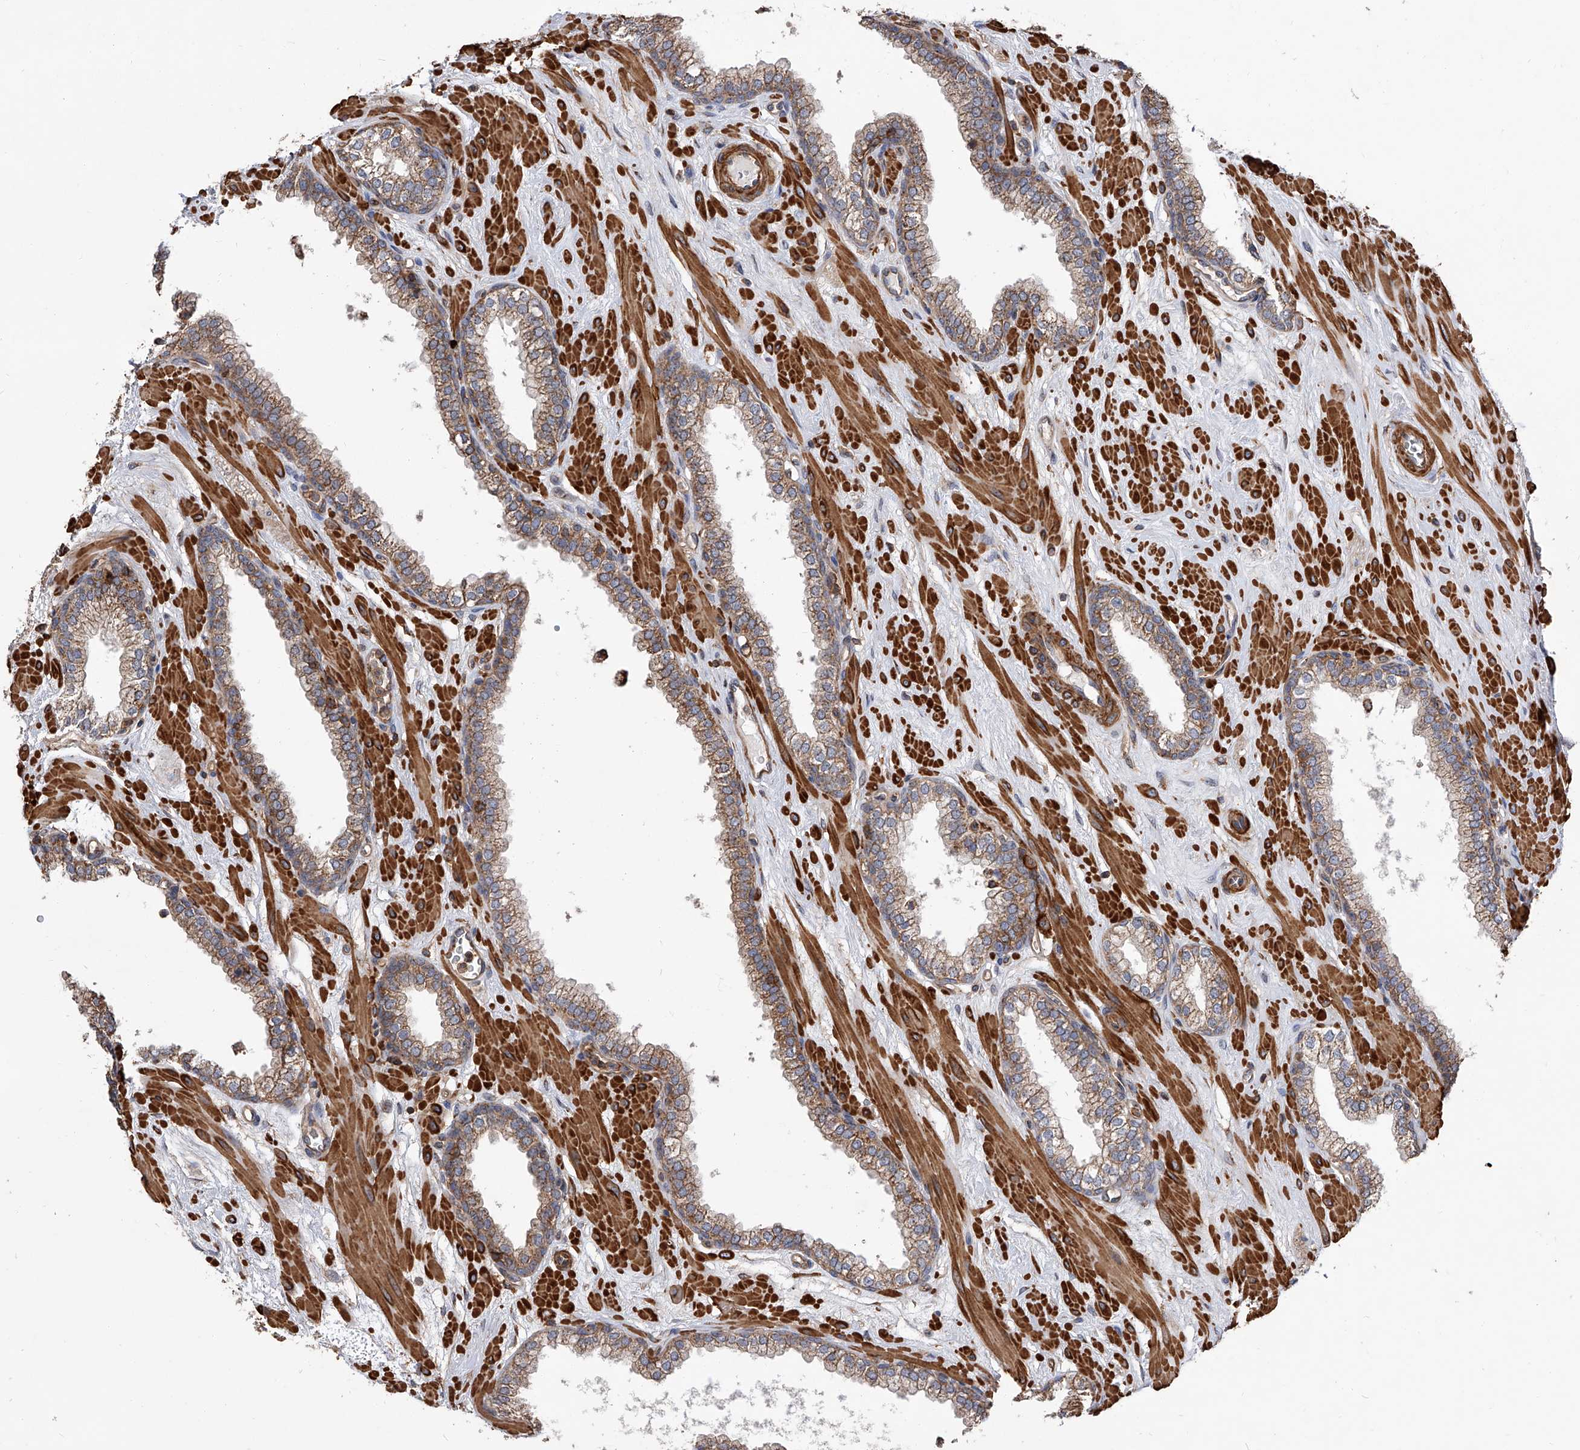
{"staining": {"intensity": "moderate", "quantity": ">75%", "location": "cytoplasmic/membranous"}, "tissue": "prostate", "cell_type": "Glandular cells", "image_type": "normal", "snomed": [{"axis": "morphology", "description": "Normal tissue, NOS"}, {"axis": "morphology", "description": "Urothelial carcinoma, Low grade"}, {"axis": "topography", "description": "Urinary bladder"}, {"axis": "topography", "description": "Prostate"}], "caption": "Immunohistochemistry (IHC) photomicrograph of benign prostate: human prostate stained using immunohistochemistry displays medium levels of moderate protein expression localized specifically in the cytoplasmic/membranous of glandular cells, appearing as a cytoplasmic/membranous brown color.", "gene": "PISD", "patient": {"sex": "male", "age": 60}}